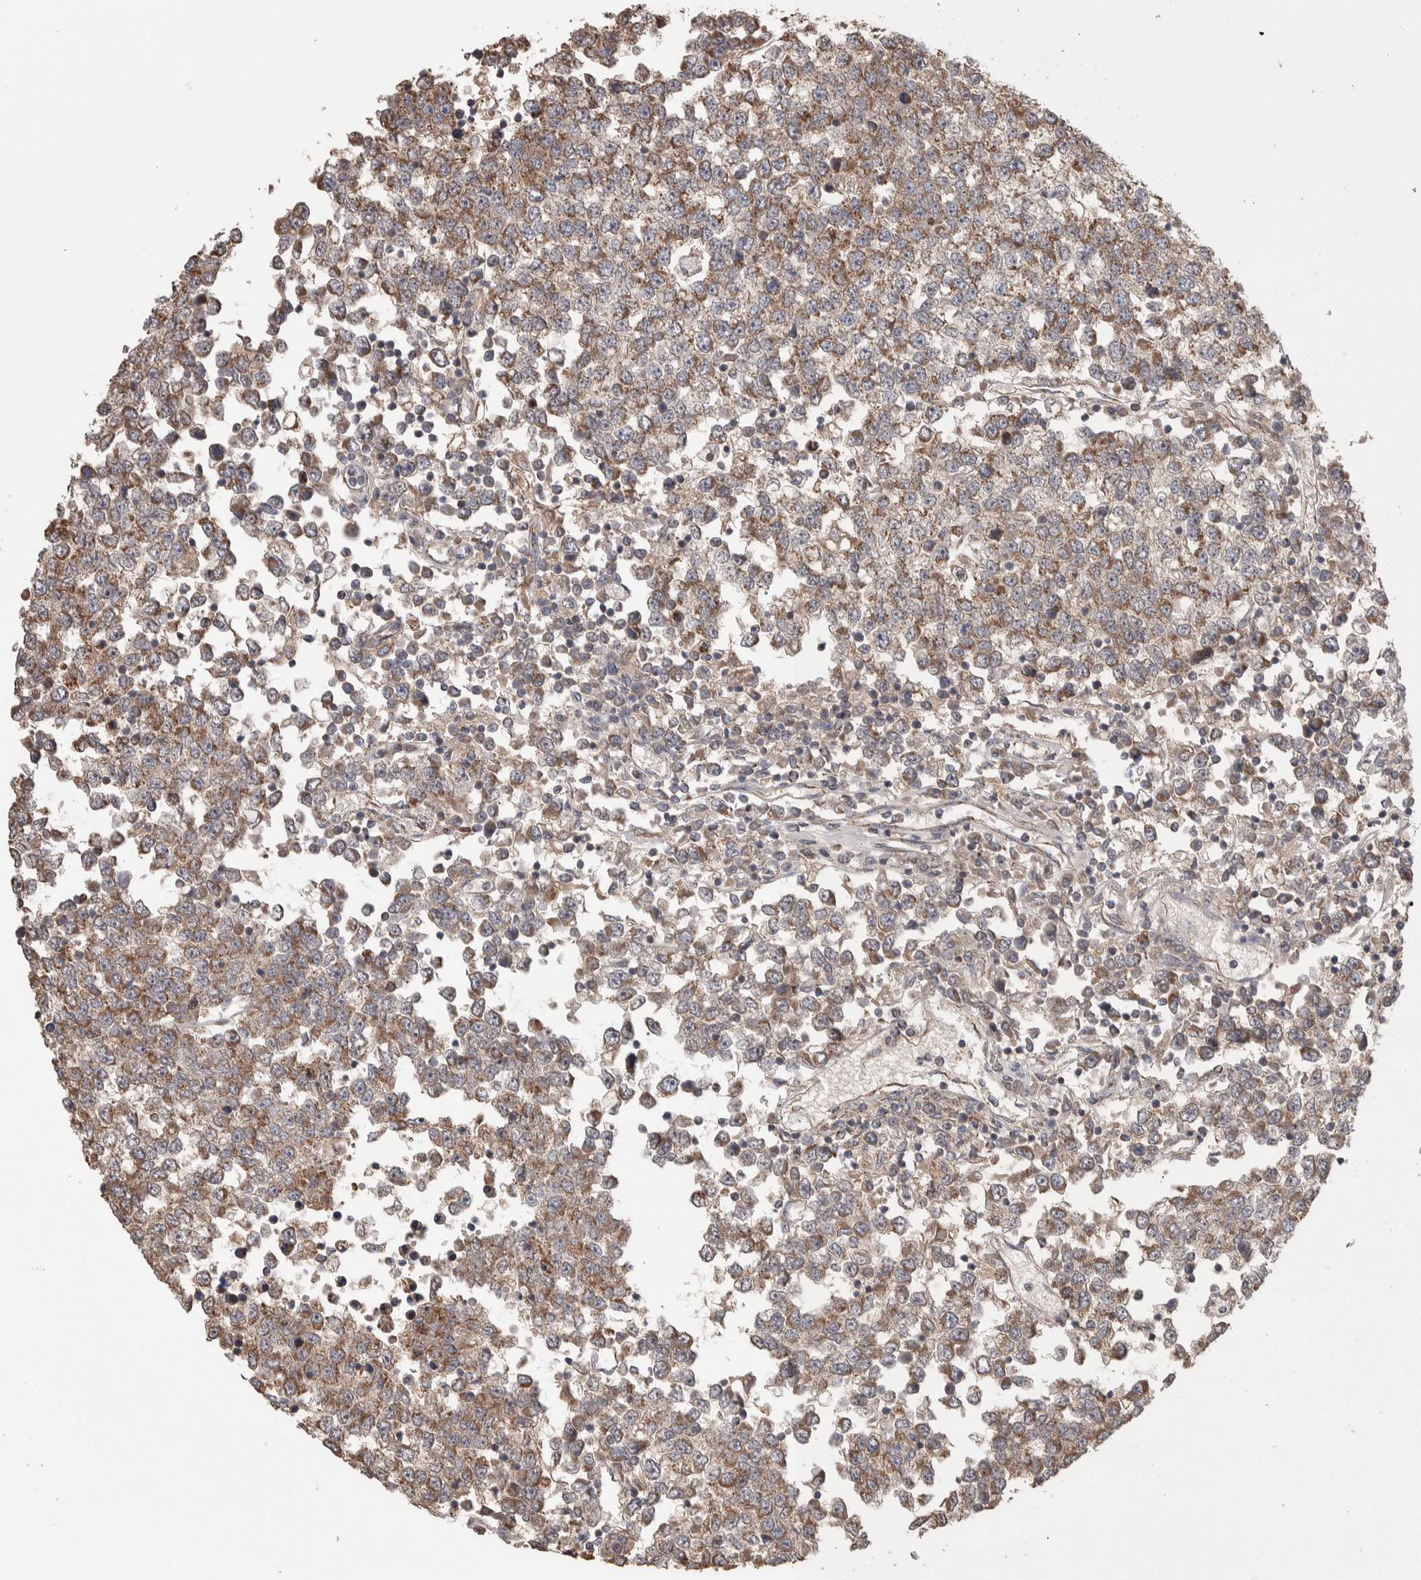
{"staining": {"intensity": "moderate", "quantity": ">75%", "location": "cytoplasmic/membranous"}, "tissue": "testis cancer", "cell_type": "Tumor cells", "image_type": "cancer", "snomed": [{"axis": "morphology", "description": "Seminoma, NOS"}, {"axis": "topography", "description": "Testis"}], "caption": "A medium amount of moderate cytoplasmic/membranous expression is seen in approximately >75% of tumor cells in seminoma (testis) tissue. (Brightfield microscopy of DAB IHC at high magnification).", "gene": "SCO1", "patient": {"sex": "male", "age": 65}}